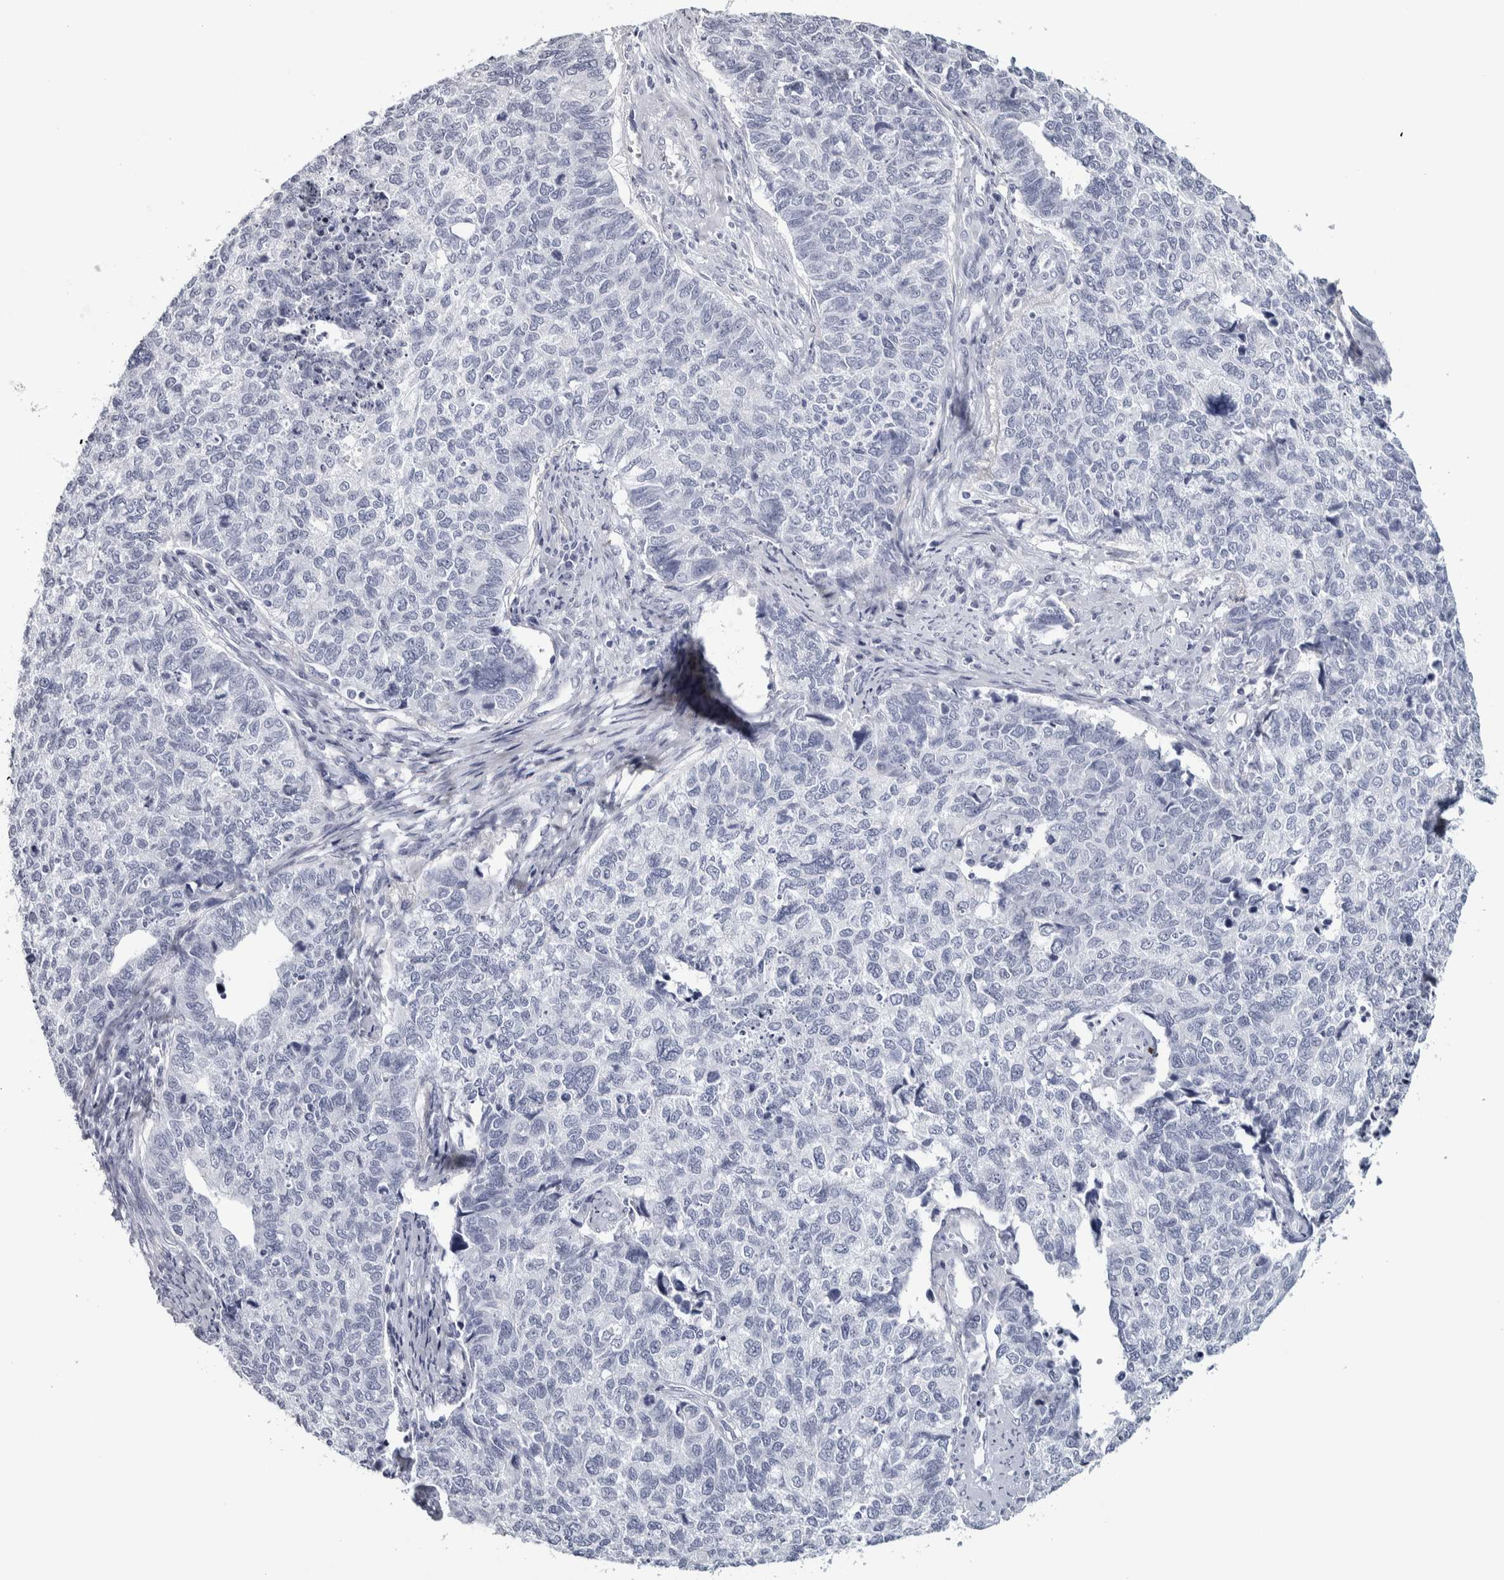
{"staining": {"intensity": "negative", "quantity": "none", "location": "none"}, "tissue": "cervical cancer", "cell_type": "Tumor cells", "image_type": "cancer", "snomed": [{"axis": "morphology", "description": "Squamous cell carcinoma, NOS"}, {"axis": "topography", "description": "Cervix"}], "caption": "Micrograph shows no significant protein expression in tumor cells of cervical cancer (squamous cell carcinoma).", "gene": "NECAB1", "patient": {"sex": "female", "age": 63}}